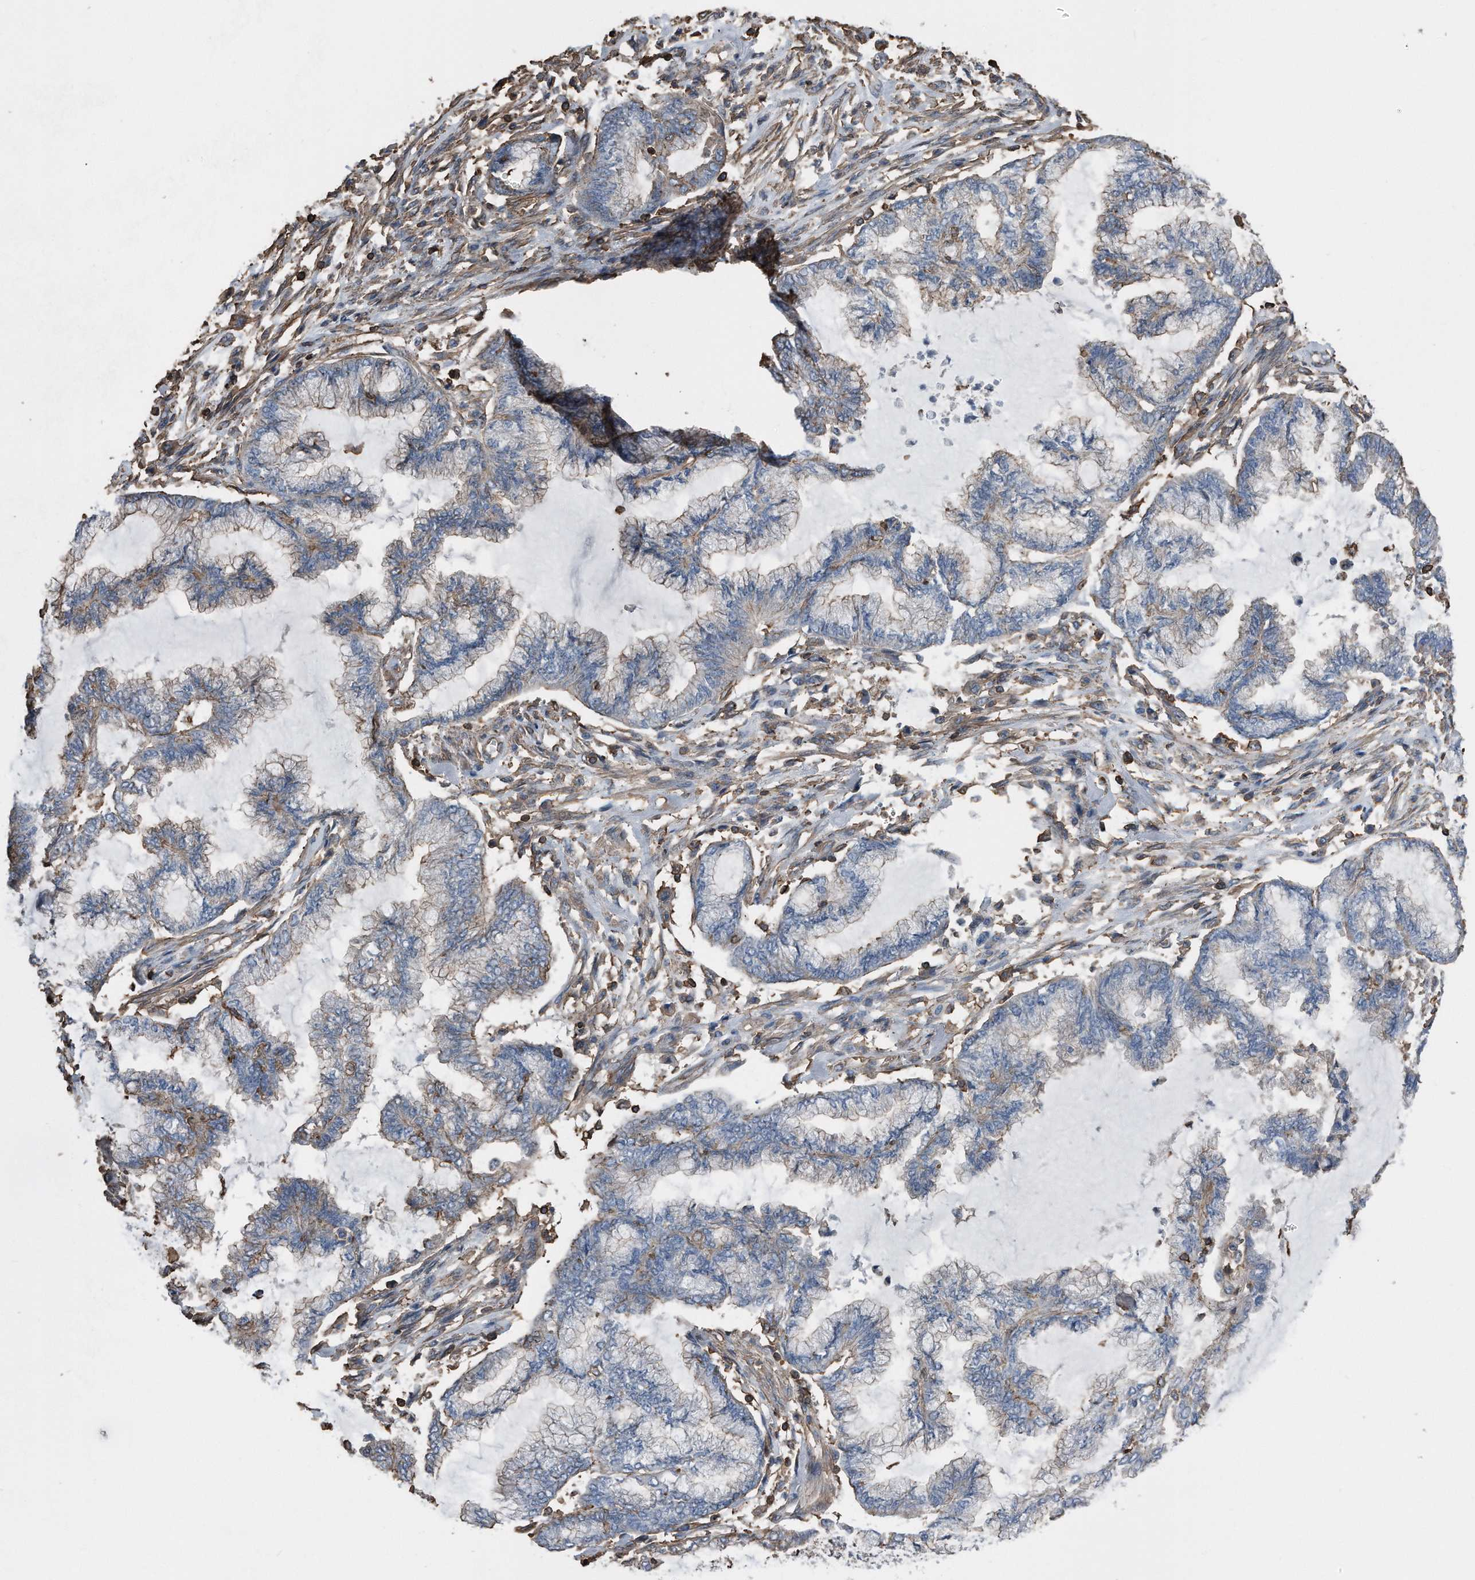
{"staining": {"intensity": "weak", "quantity": "<25%", "location": "cytoplasmic/membranous"}, "tissue": "endometrial cancer", "cell_type": "Tumor cells", "image_type": "cancer", "snomed": [{"axis": "morphology", "description": "Adenocarcinoma, NOS"}, {"axis": "topography", "description": "Endometrium"}], "caption": "An immunohistochemistry micrograph of adenocarcinoma (endometrial) is shown. There is no staining in tumor cells of adenocarcinoma (endometrial). Brightfield microscopy of immunohistochemistry stained with DAB (3,3'-diaminobenzidine) (brown) and hematoxylin (blue), captured at high magnification.", "gene": "RSPO3", "patient": {"sex": "female", "age": 86}}